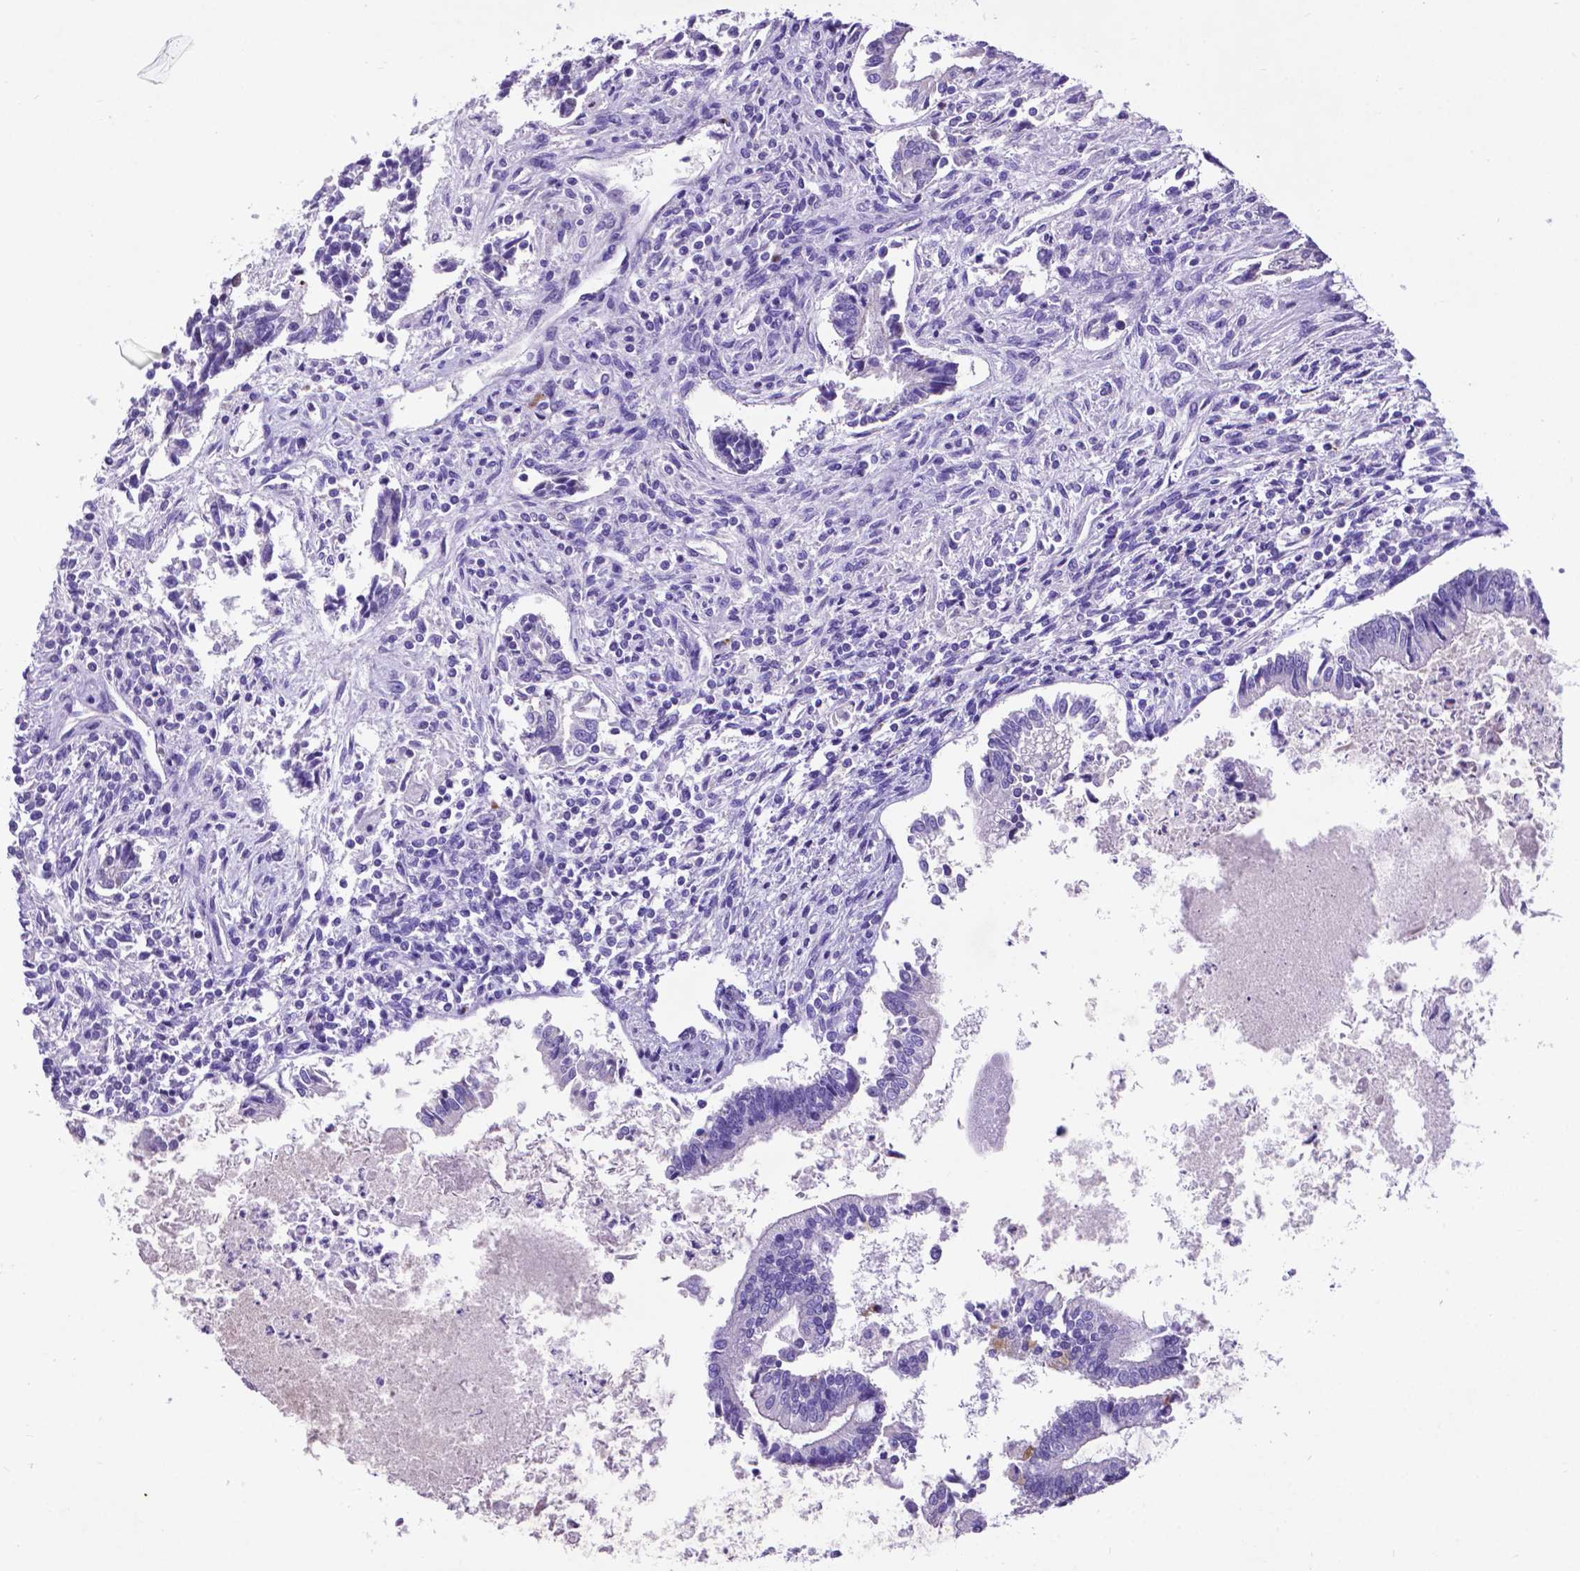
{"staining": {"intensity": "negative", "quantity": "none", "location": "none"}, "tissue": "testis cancer", "cell_type": "Tumor cells", "image_type": "cancer", "snomed": [{"axis": "morphology", "description": "Carcinoma, Embryonal, NOS"}, {"axis": "topography", "description": "Testis"}], "caption": "This is an IHC image of testis cancer. There is no positivity in tumor cells.", "gene": "PFKFB4", "patient": {"sex": "male", "age": 37}}